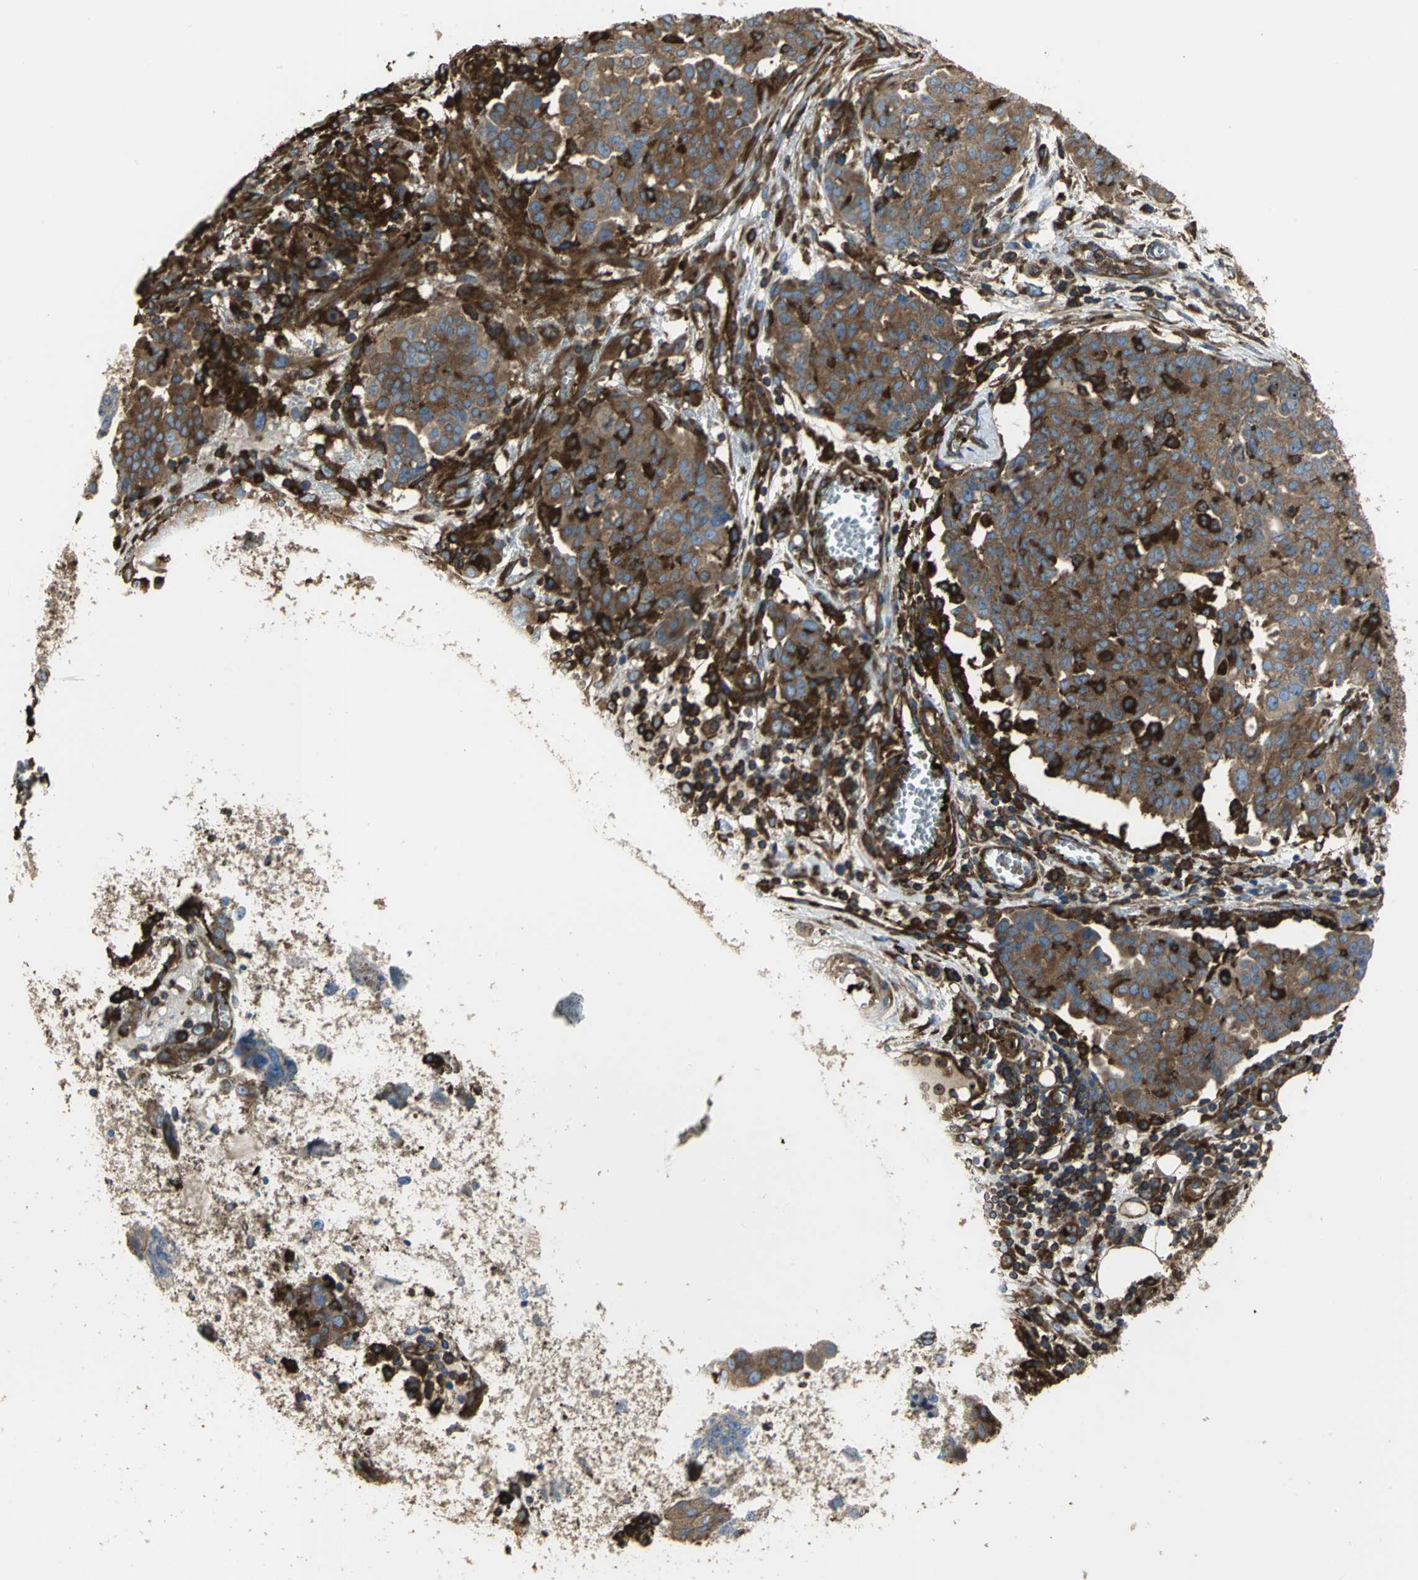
{"staining": {"intensity": "strong", "quantity": ">75%", "location": "cytoplasmic/membranous"}, "tissue": "ovarian cancer", "cell_type": "Tumor cells", "image_type": "cancer", "snomed": [{"axis": "morphology", "description": "Cystadenocarcinoma, serous, NOS"}, {"axis": "topography", "description": "Soft tissue"}, {"axis": "topography", "description": "Ovary"}], "caption": "IHC image of neoplastic tissue: serous cystadenocarcinoma (ovarian) stained using immunohistochemistry demonstrates high levels of strong protein expression localized specifically in the cytoplasmic/membranous of tumor cells, appearing as a cytoplasmic/membranous brown color.", "gene": "TLN1", "patient": {"sex": "female", "age": 57}}